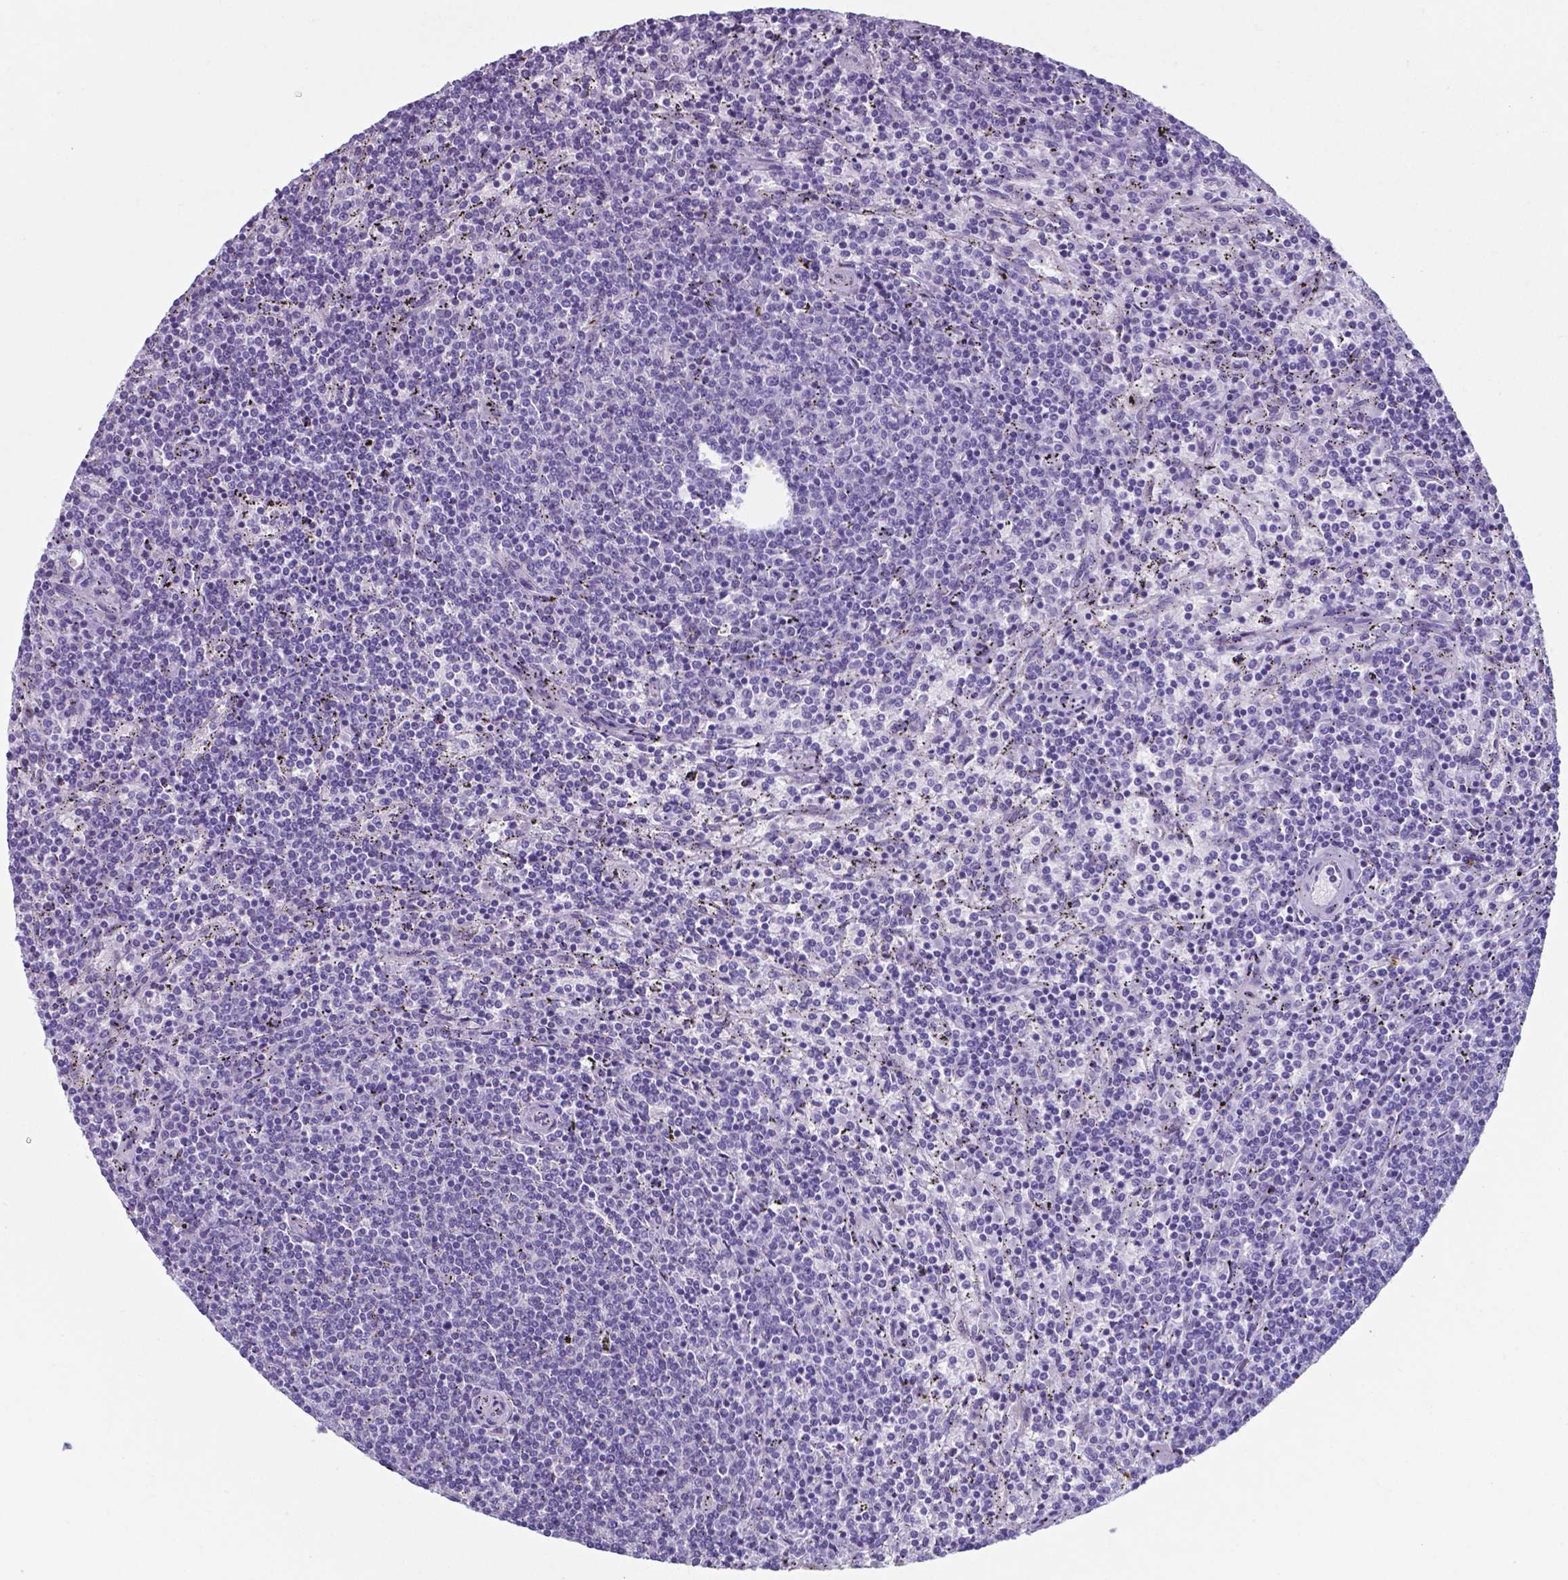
{"staining": {"intensity": "negative", "quantity": "none", "location": "none"}, "tissue": "lymphoma", "cell_type": "Tumor cells", "image_type": "cancer", "snomed": [{"axis": "morphology", "description": "Malignant lymphoma, non-Hodgkin's type, Low grade"}, {"axis": "topography", "description": "Spleen"}], "caption": "DAB (3,3'-diaminobenzidine) immunohistochemical staining of human malignant lymphoma, non-Hodgkin's type (low-grade) exhibits no significant positivity in tumor cells.", "gene": "AP5B1", "patient": {"sex": "female", "age": 50}}